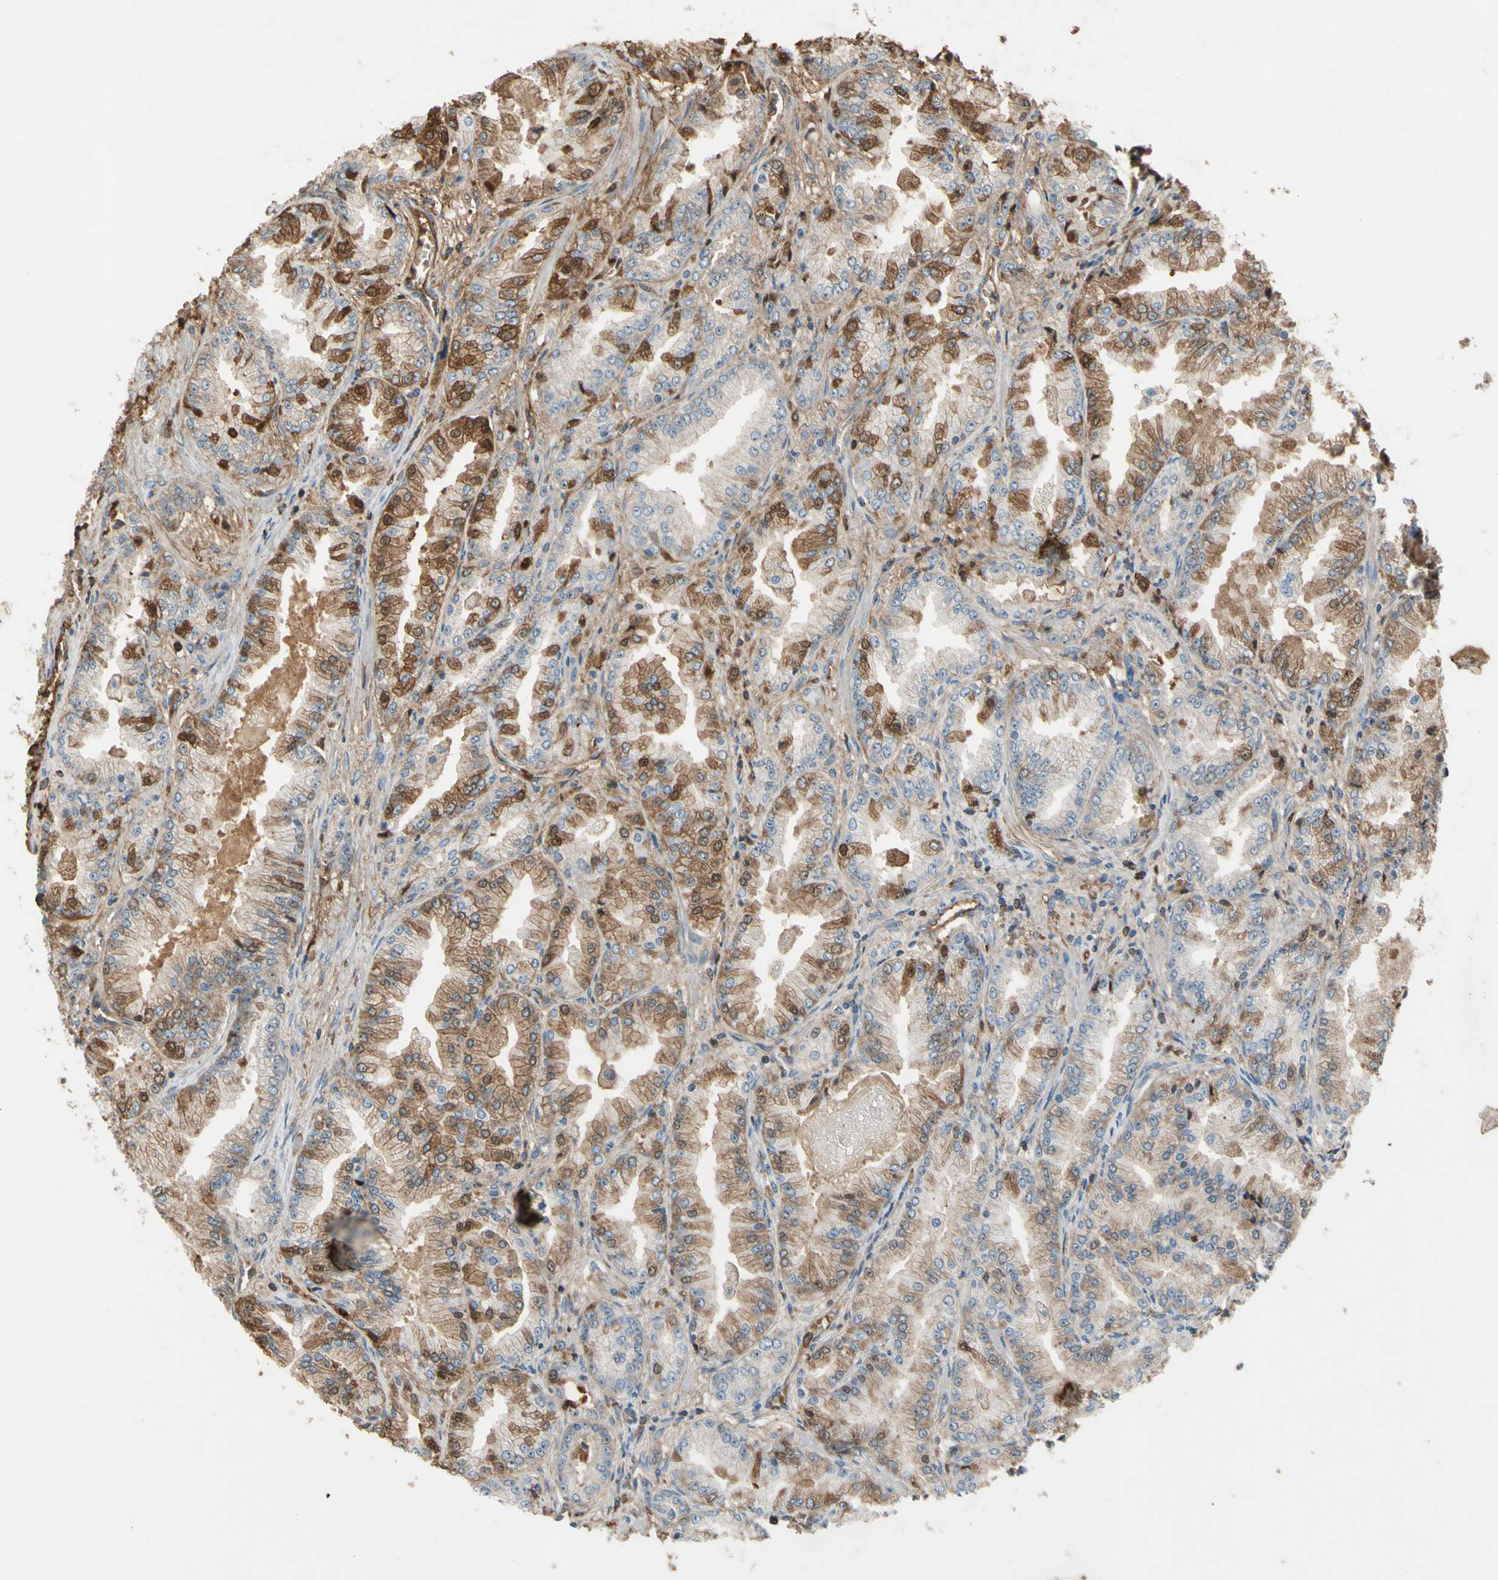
{"staining": {"intensity": "moderate", "quantity": "25%-75%", "location": "cytoplasmic/membranous"}, "tissue": "prostate cancer", "cell_type": "Tumor cells", "image_type": "cancer", "snomed": [{"axis": "morphology", "description": "Adenocarcinoma, High grade"}, {"axis": "topography", "description": "Prostate"}], "caption": "Protein staining shows moderate cytoplasmic/membranous positivity in approximately 25%-75% of tumor cells in prostate cancer (adenocarcinoma (high-grade)).", "gene": "TIMP2", "patient": {"sex": "male", "age": 61}}